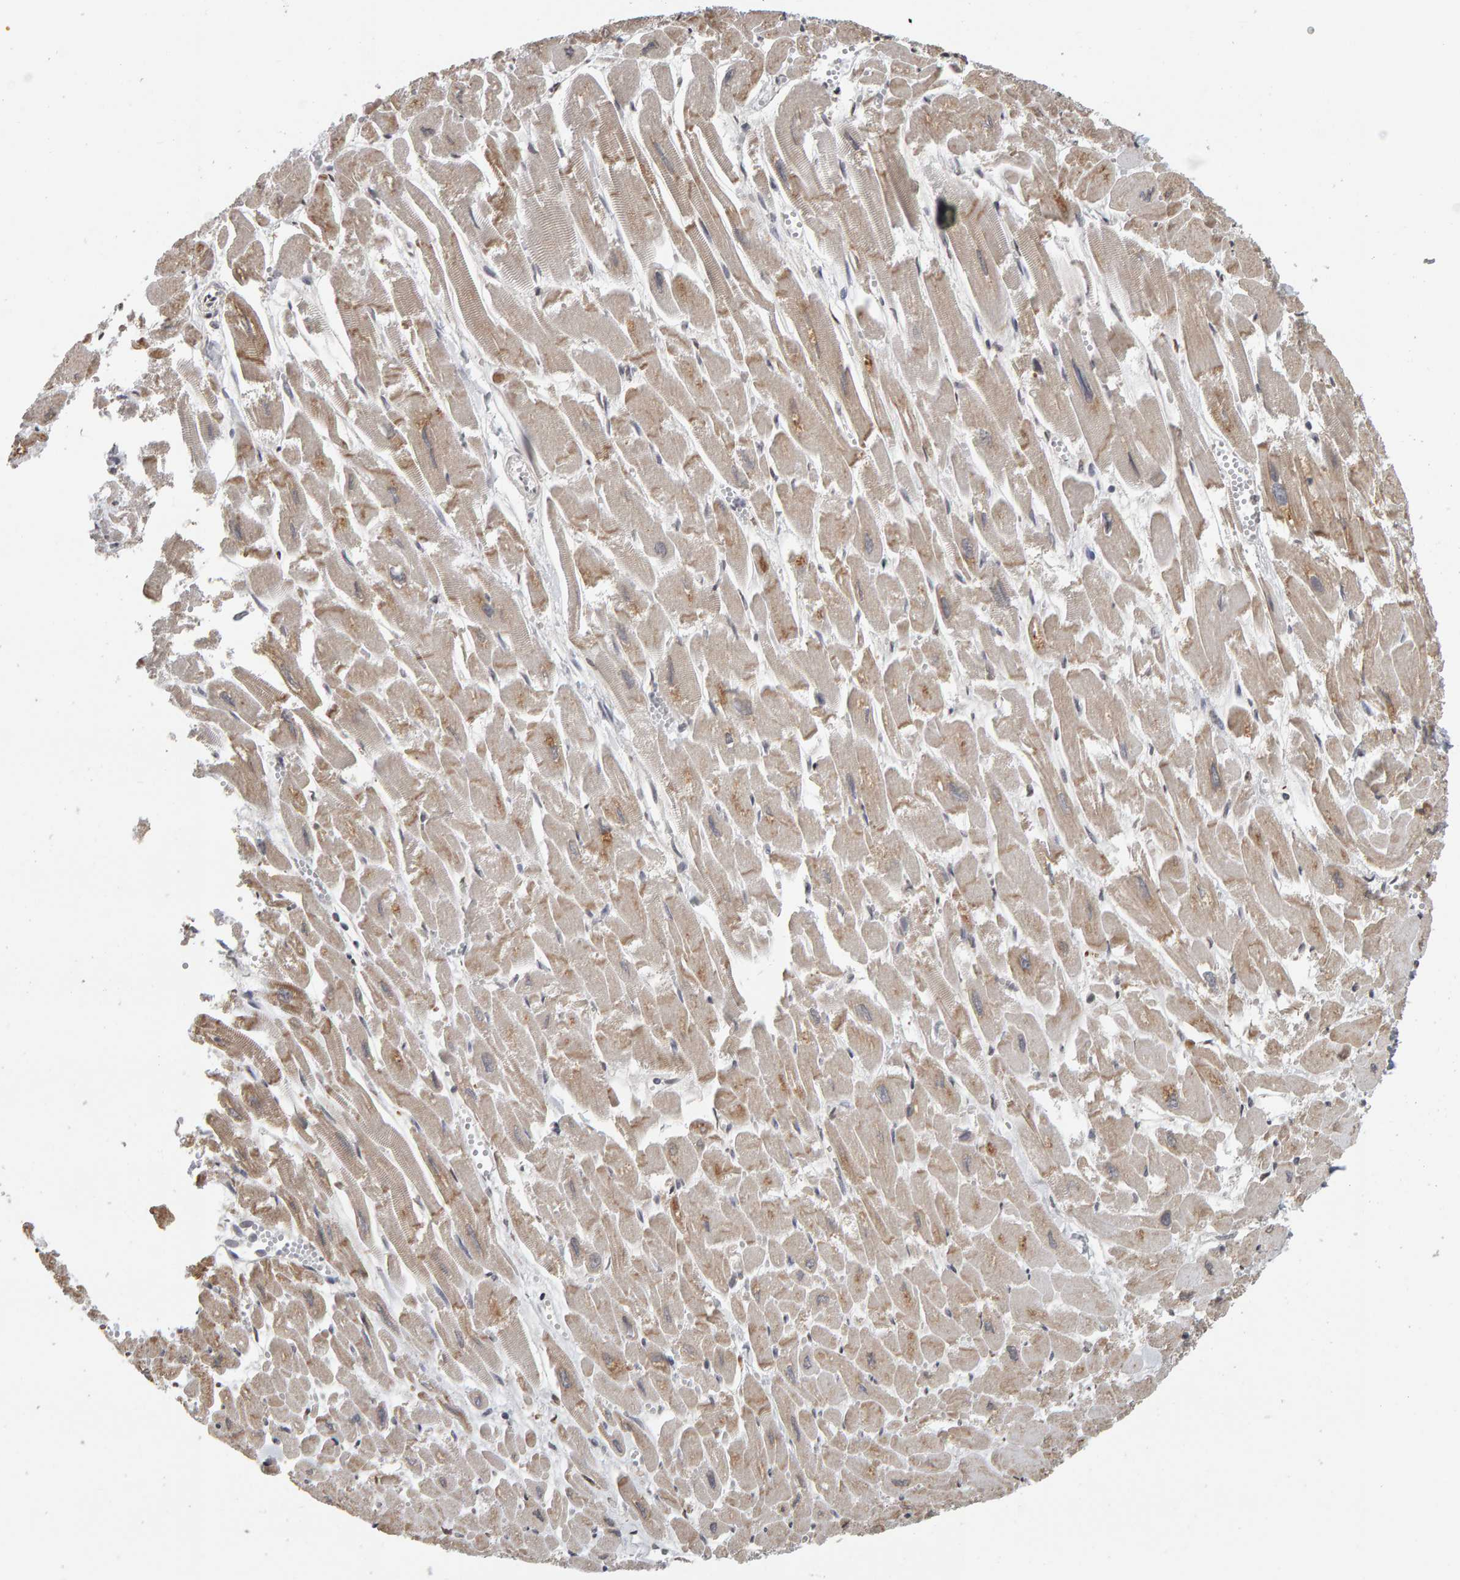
{"staining": {"intensity": "moderate", "quantity": "25%-75%", "location": "cytoplasmic/membranous"}, "tissue": "heart muscle", "cell_type": "Cardiomyocytes", "image_type": "normal", "snomed": [{"axis": "morphology", "description": "Normal tissue, NOS"}, {"axis": "topography", "description": "Heart"}], "caption": "Unremarkable heart muscle was stained to show a protein in brown. There is medium levels of moderate cytoplasmic/membranous expression in approximately 25%-75% of cardiomyocytes.", "gene": "TEFM", "patient": {"sex": "male", "age": 54}}